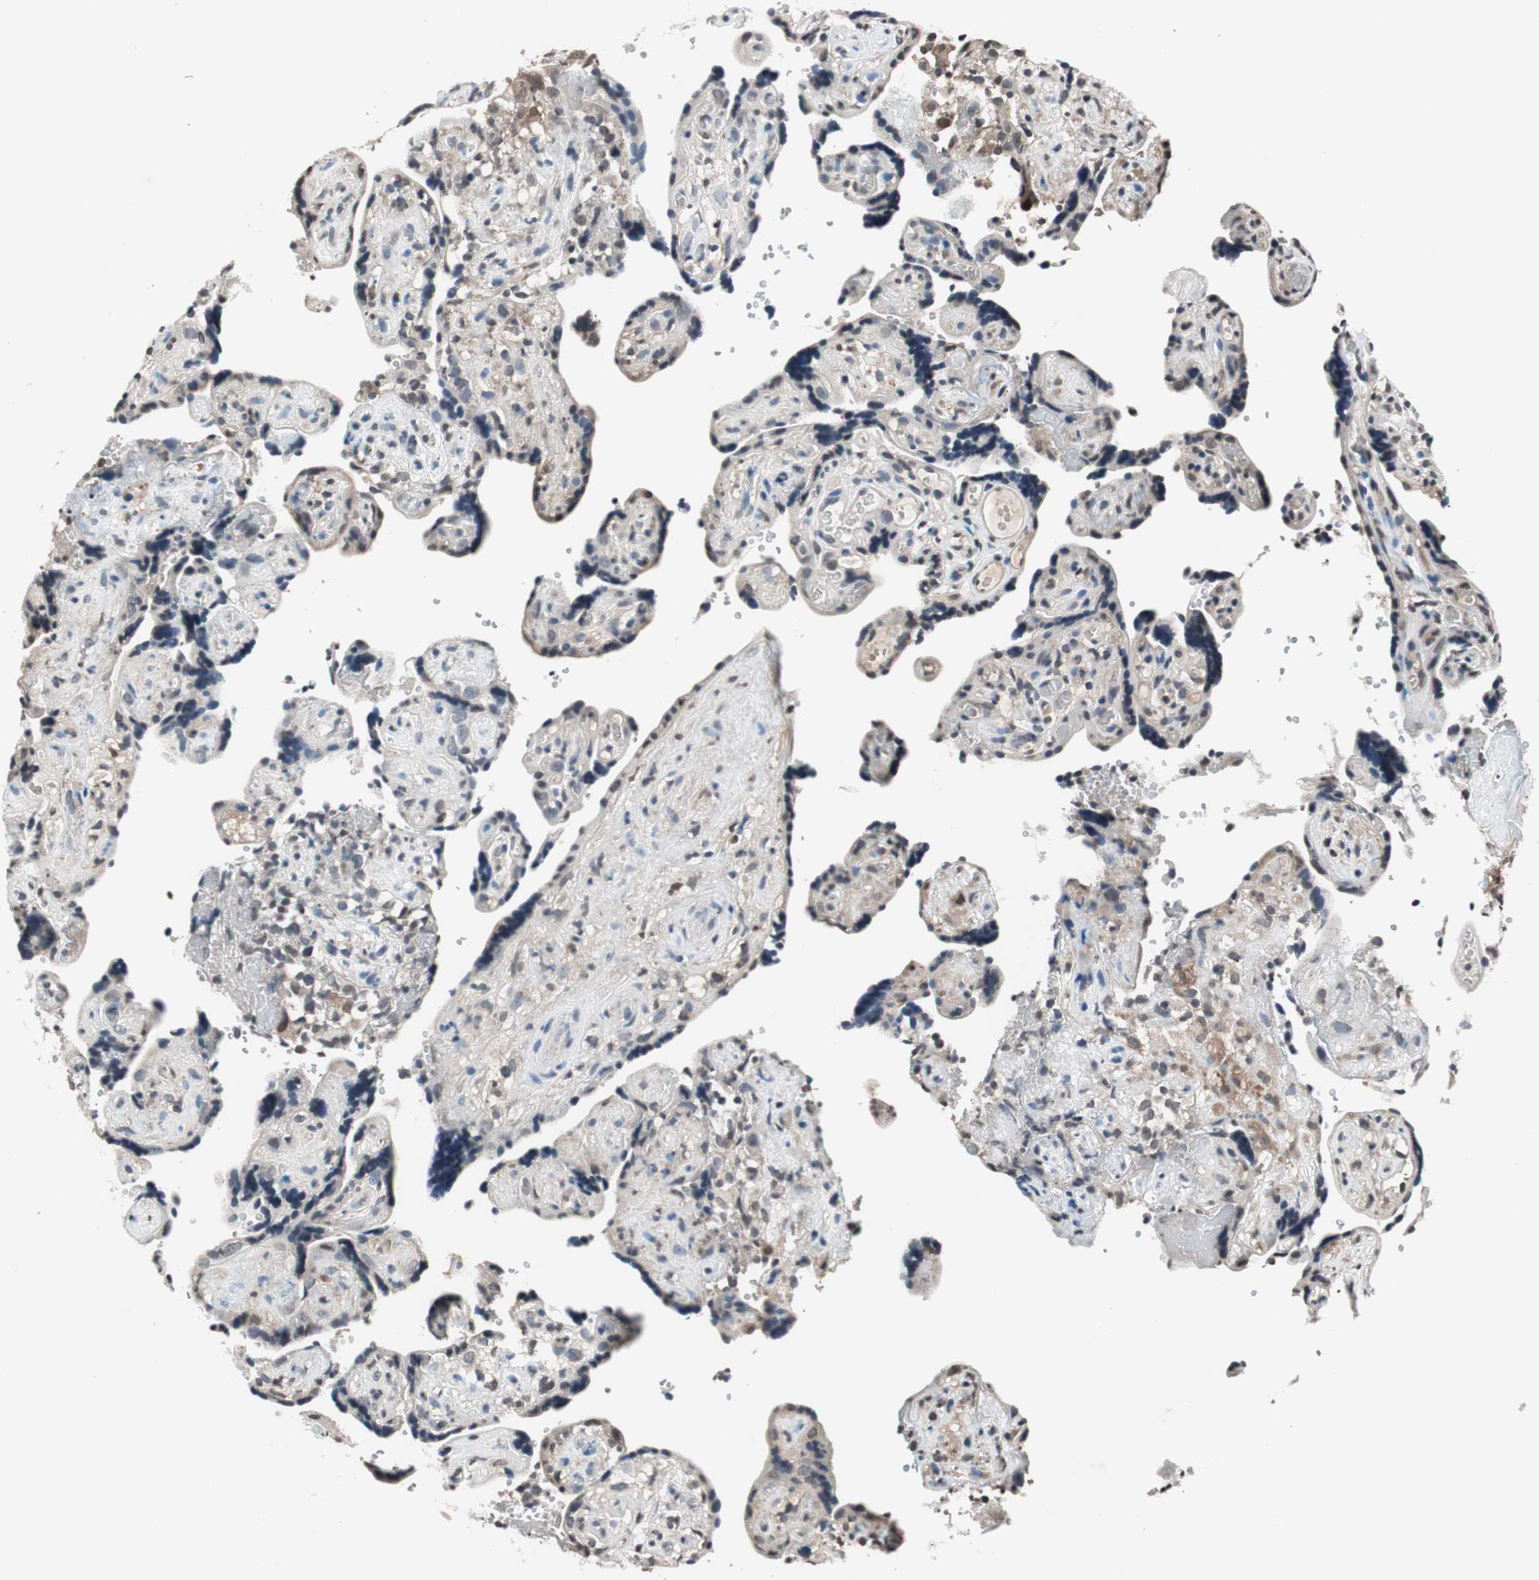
{"staining": {"intensity": "weak", "quantity": "25%-75%", "location": "cytoplasmic/membranous"}, "tissue": "placenta", "cell_type": "Decidual cells", "image_type": "normal", "snomed": [{"axis": "morphology", "description": "Normal tissue, NOS"}, {"axis": "topography", "description": "Placenta"}], "caption": "This is a micrograph of immunohistochemistry staining of unremarkable placenta, which shows weak expression in the cytoplasmic/membranous of decidual cells.", "gene": "GCLC", "patient": {"sex": "female", "age": 30}}